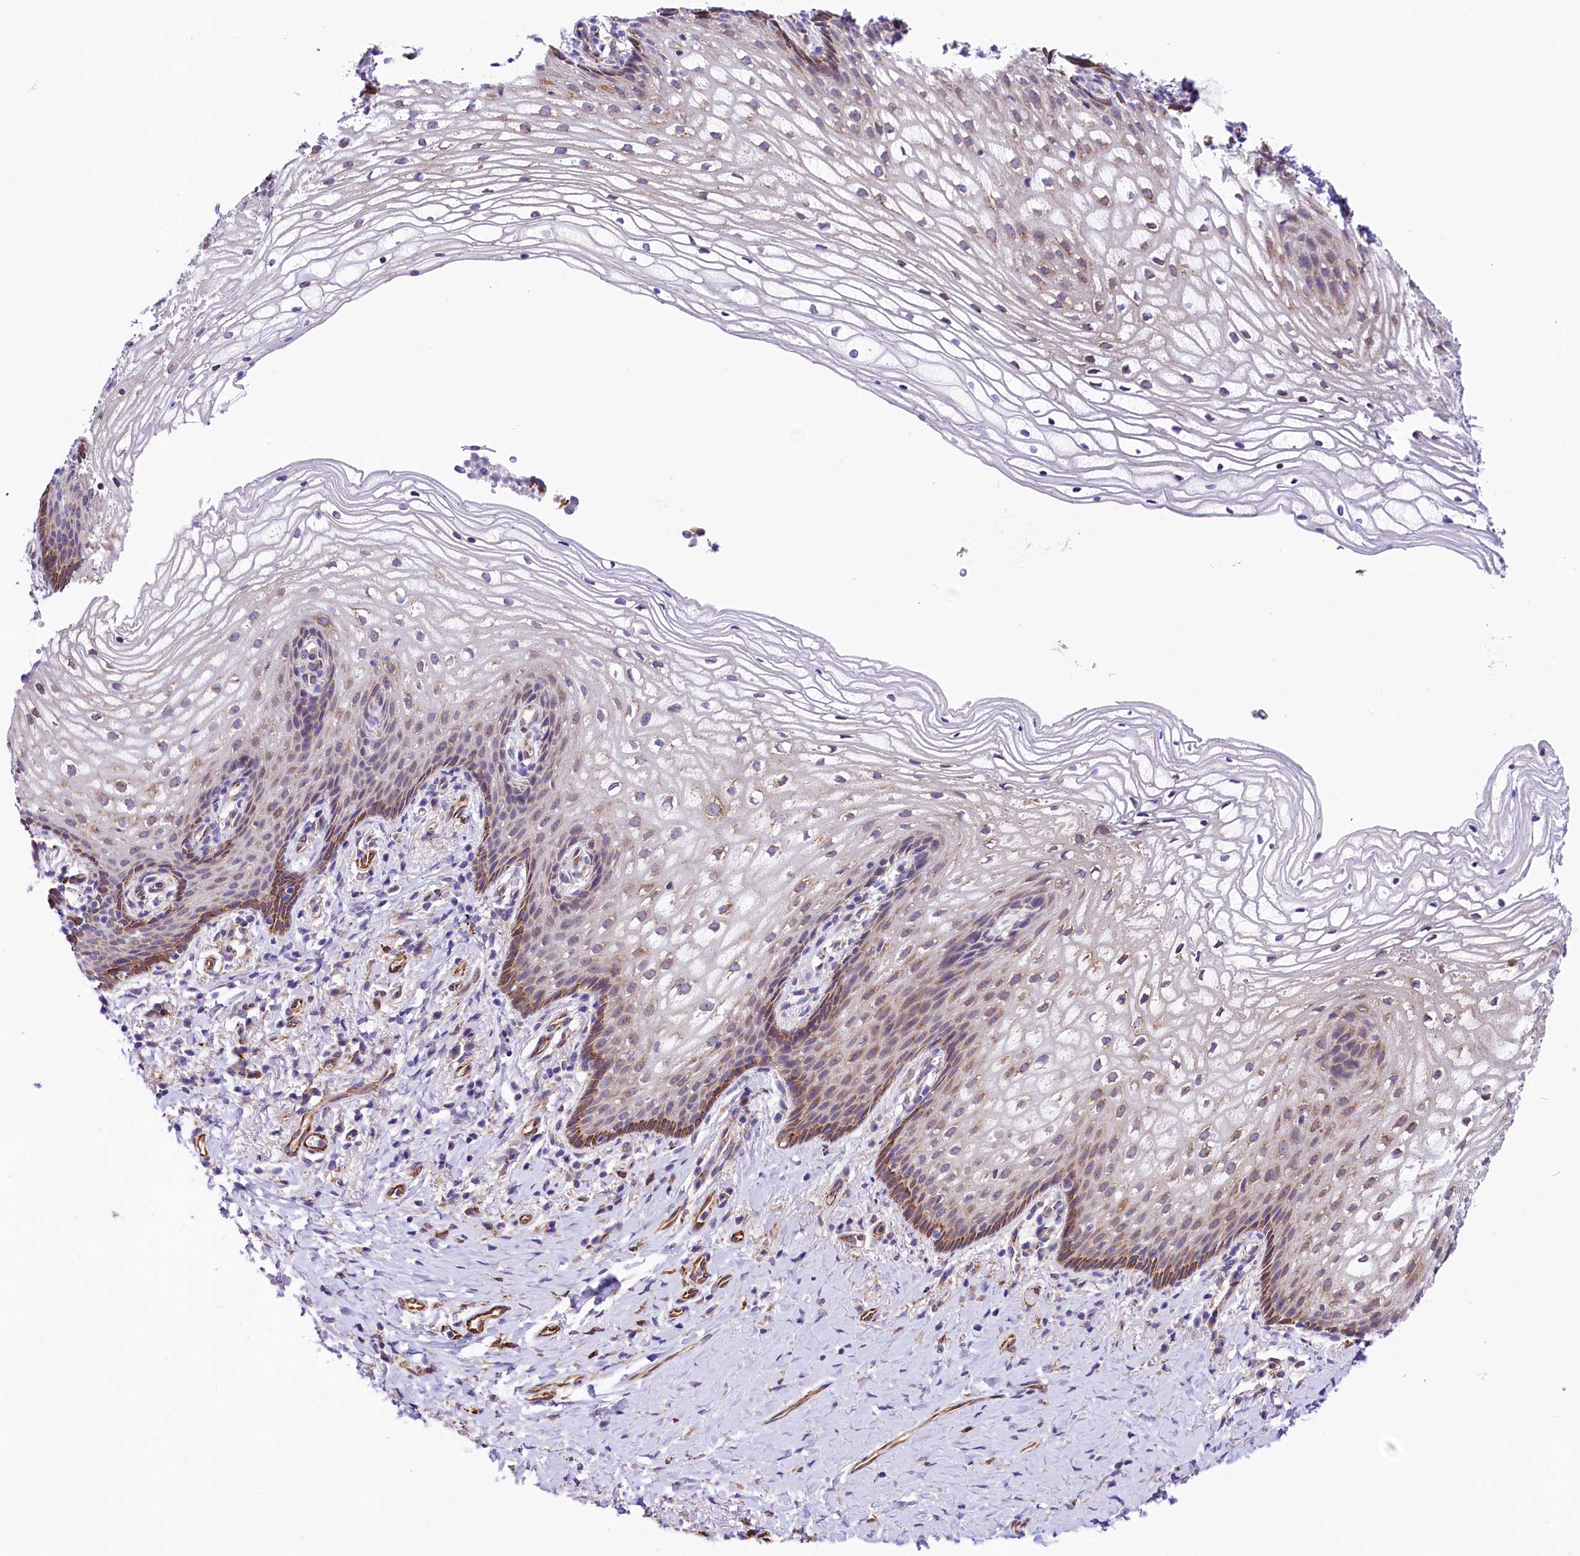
{"staining": {"intensity": "moderate", "quantity": "25%-75%", "location": "cytoplasmic/membranous"}, "tissue": "vagina", "cell_type": "Squamous epithelial cells", "image_type": "normal", "snomed": [{"axis": "morphology", "description": "Normal tissue, NOS"}, {"axis": "topography", "description": "Vagina"}], "caption": "High-power microscopy captured an immunohistochemistry (IHC) micrograph of unremarkable vagina, revealing moderate cytoplasmic/membranous staining in approximately 25%-75% of squamous epithelial cells. (Stains: DAB (3,3'-diaminobenzidine) in brown, nuclei in blue, Microscopy: brightfield microscopy at high magnification).", "gene": "ITGA1", "patient": {"sex": "female", "age": 60}}